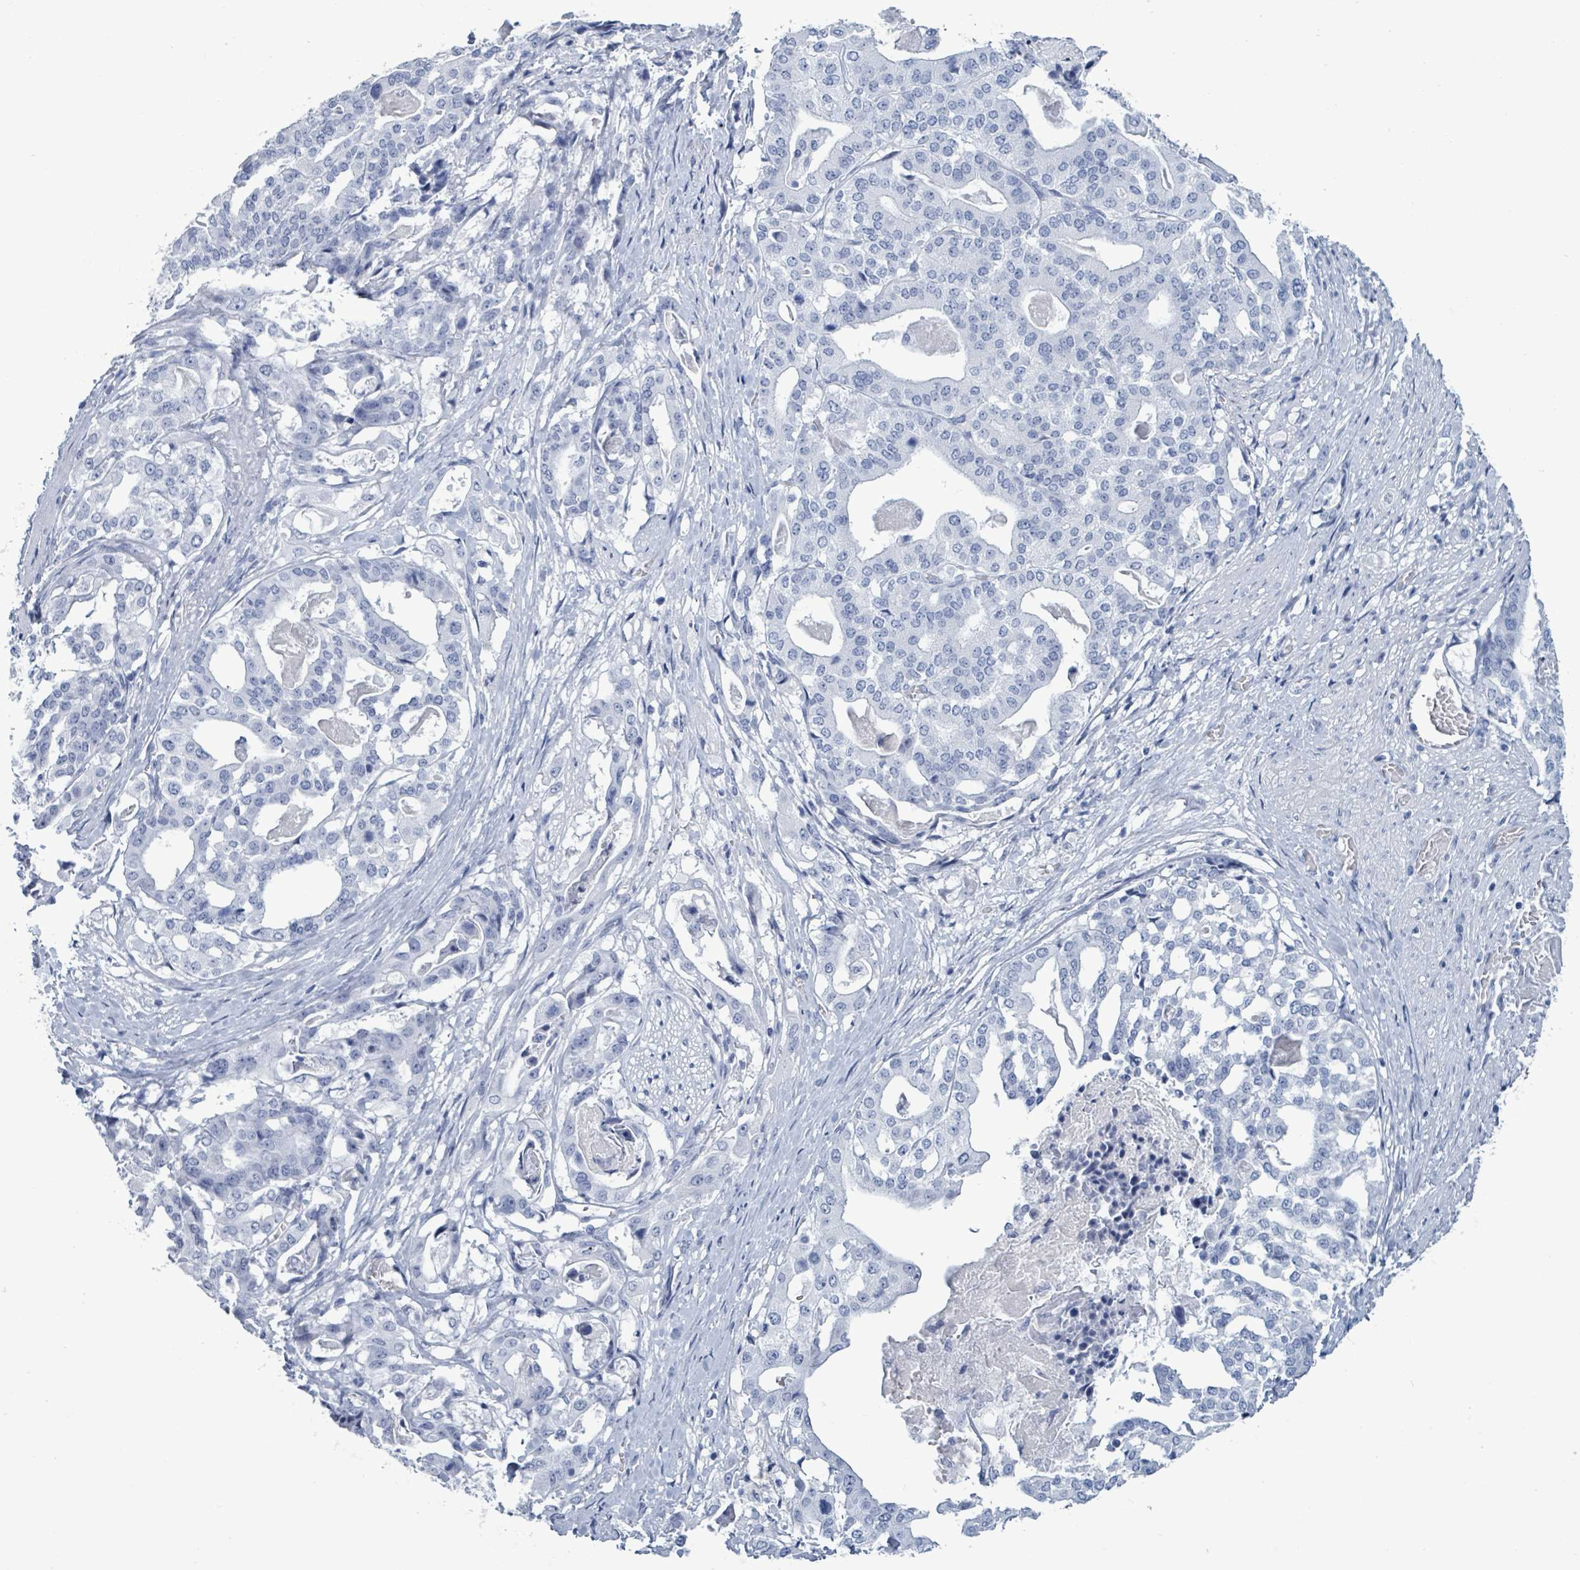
{"staining": {"intensity": "negative", "quantity": "none", "location": "none"}, "tissue": "stomach cancer", "cell_type": "Tumor cells", "image_type": "cancer", "snomed": [{"axis": "morphology", "description": "Adenocarcinoma, NOS"}, {"axis": "topography", "description": "Stomach"}], "caption": "Immunohistochemistry (IHC) photomicrograph of neoplastic tissue: human stomach adenocarcinoma stained with DAB (3,3'-diaminobenzidine) demonstrates no significant protein staining in tumor cells.", "gene": "NKX2-1", "patient": {"sex": "male", "age": 48}}